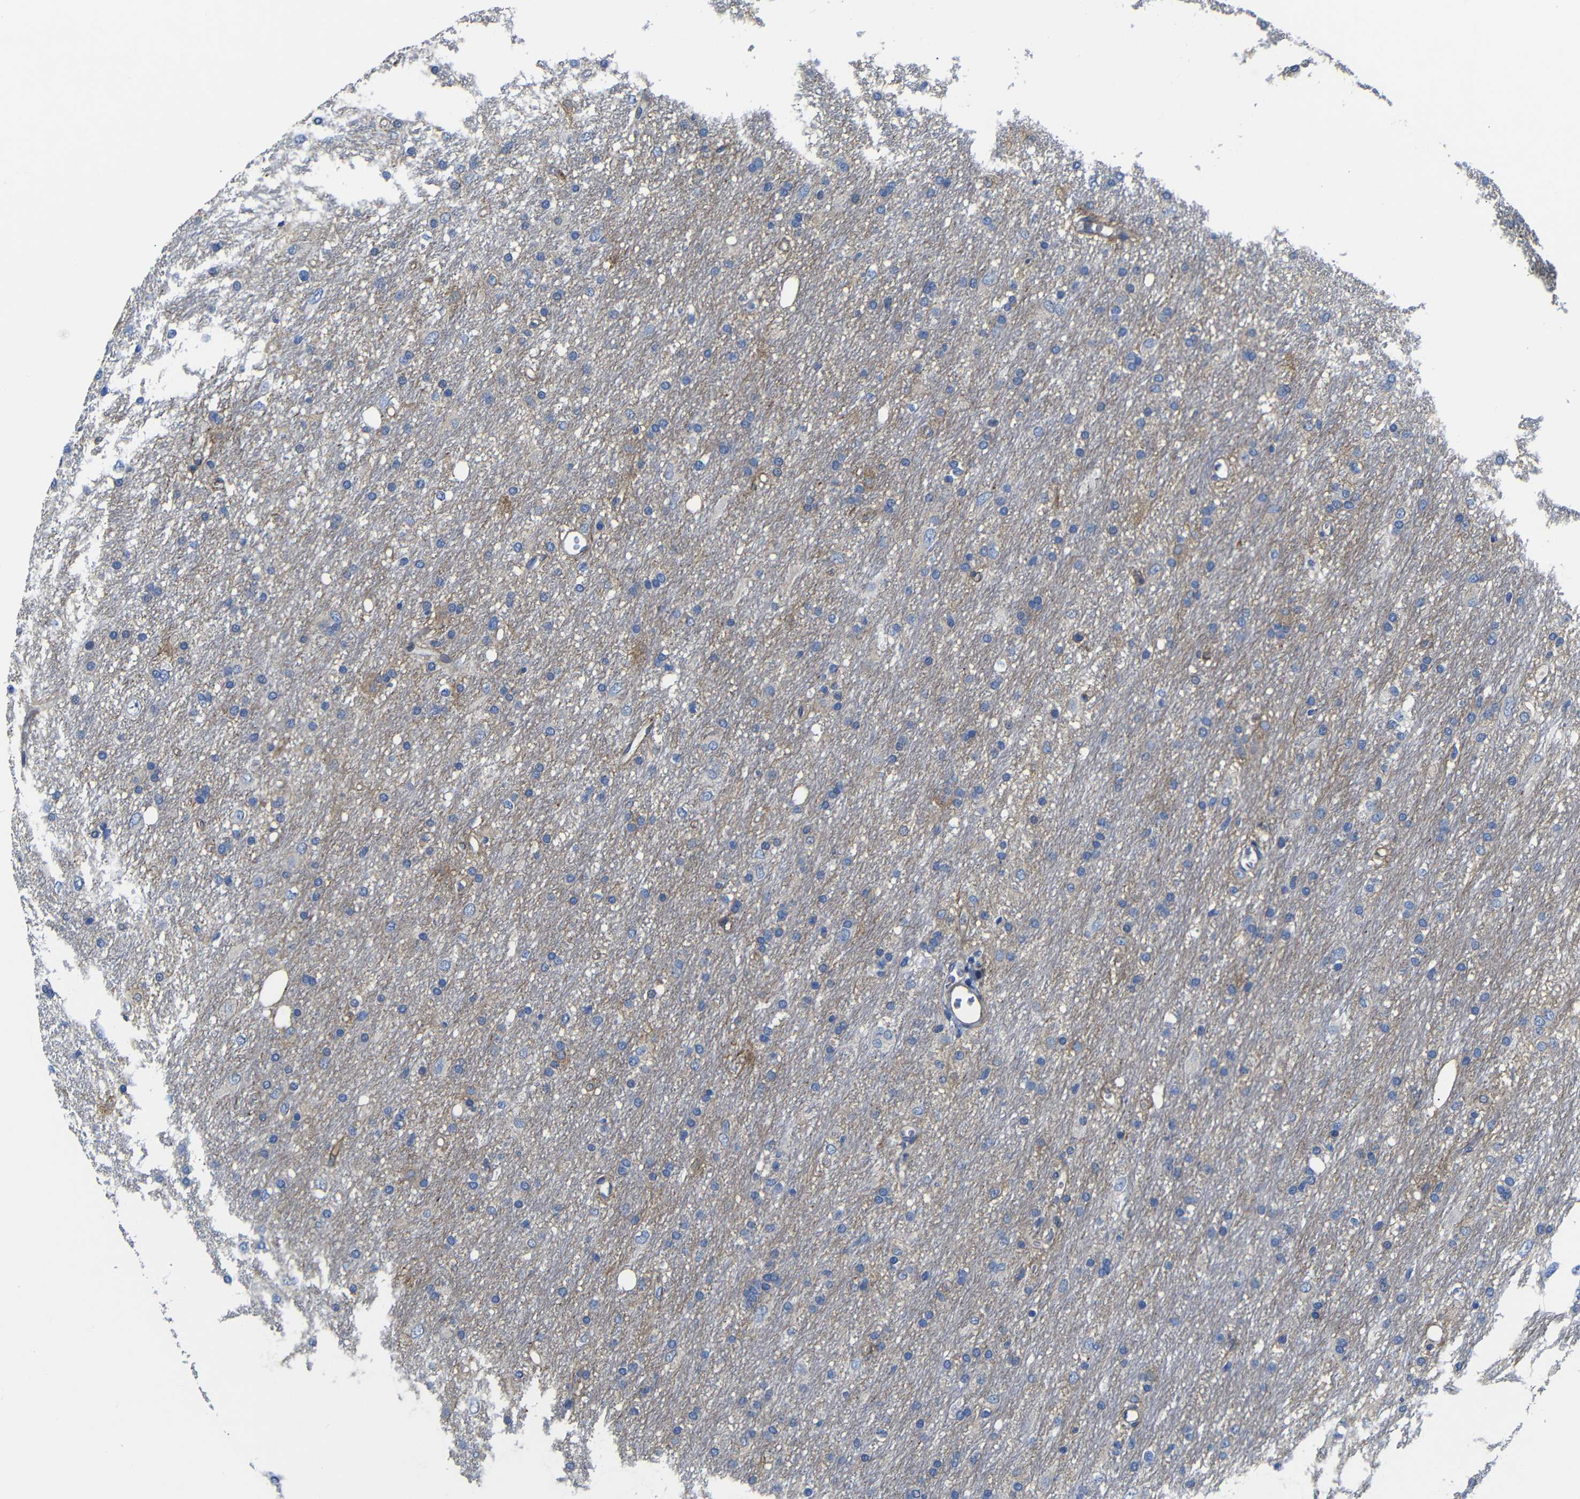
{"staining": {"intensity": "moderate", "quantity": "<25%", "location": "cytoplasmic/membranous"}, "tissue": "glioma", "cell_type": "Tumor cells", "image_type": "cancer", "snomed": [{"axis": "morphology", "description": "Glioma, malignant, Low grade"}, {"axis": "topography", "description": "Brain"}], "caption": "Protein staining of malignant glioma (low-grade) tissue exhibits moderate cytoplasmic/membranous expression in about <25% of tumor cells.", "gene": "AFDN", "patient": {"sex": "male", "age": 77}}